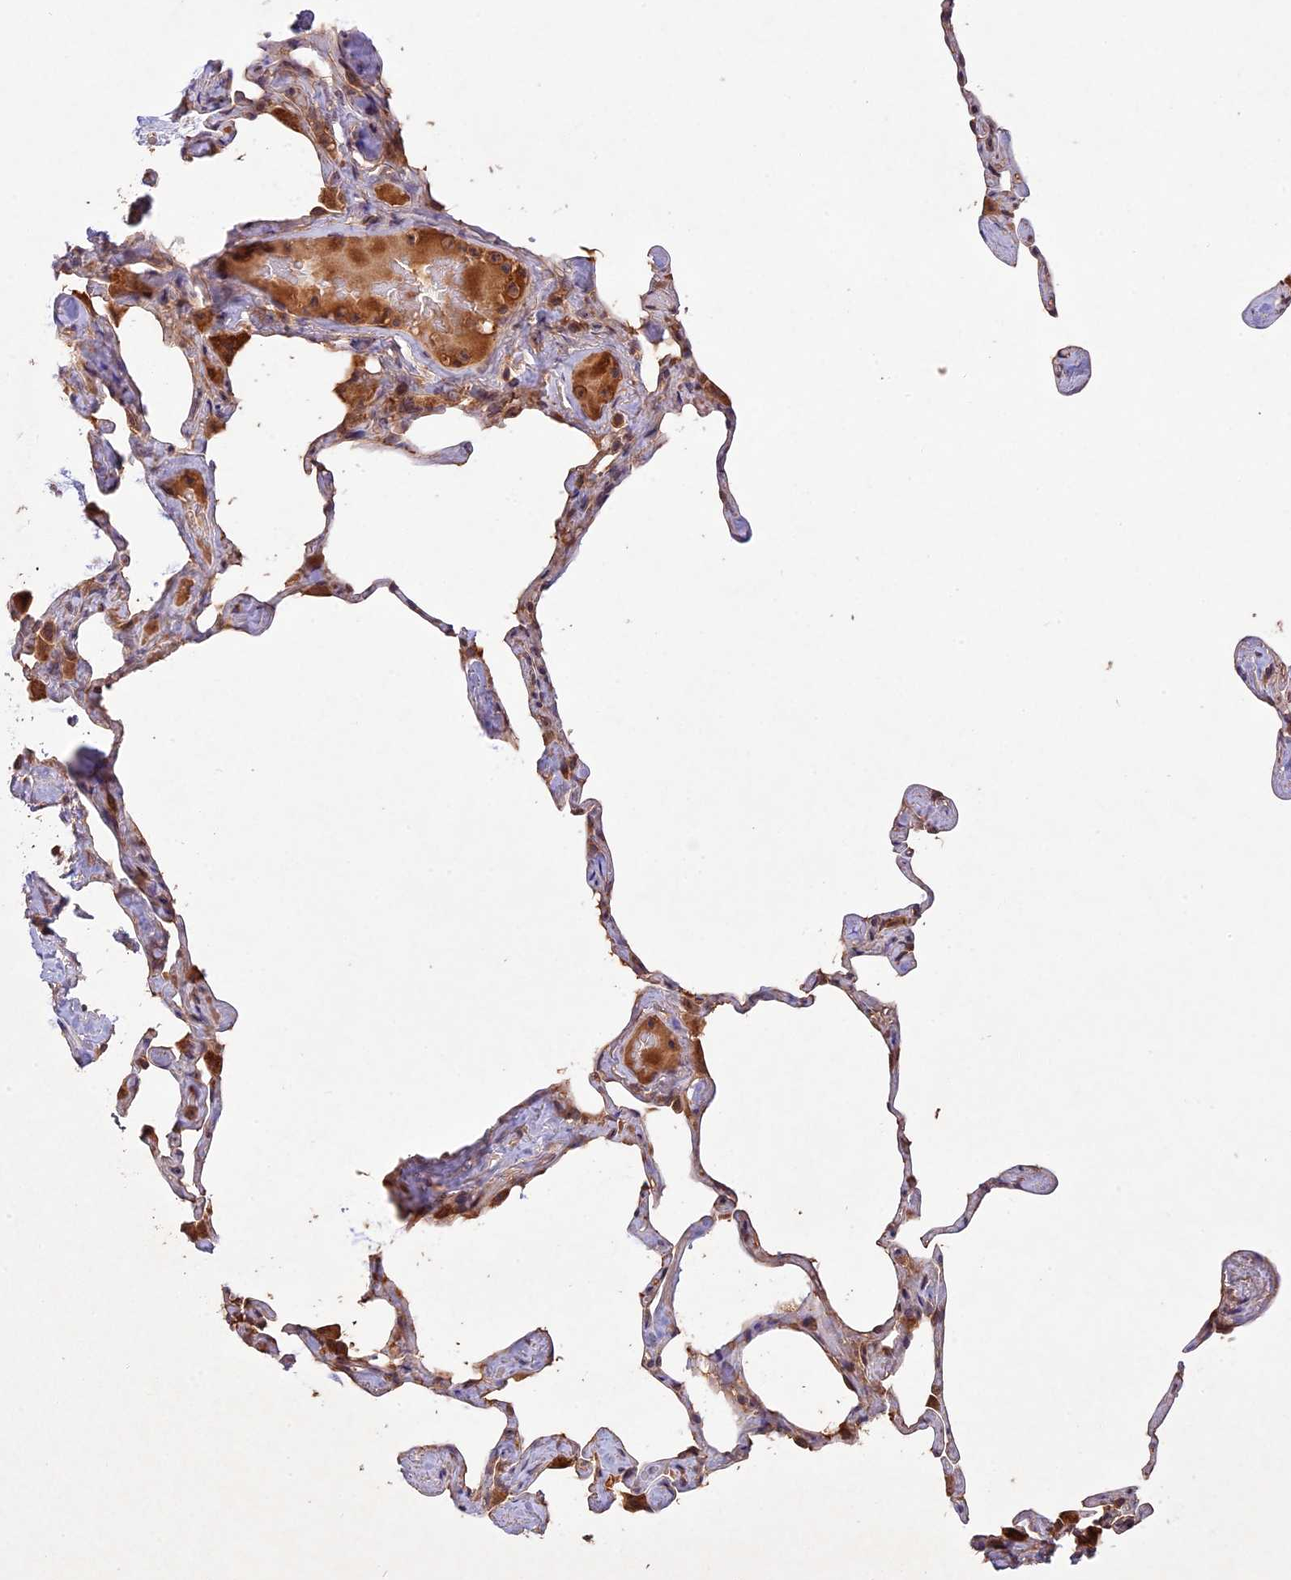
{"staining": {"intensity": "moderate", "quantity": "25%-75%", "location": "cytoplasmic/membranous"}, "tissue": "lung", "cell_type": "Alveolar cells", "image_type": "normal", "snomed": [{"axis": "morphology", "description": "Normal tissue, NOS"}, {"axis": "topography", "description": "Lung"}], "caption": "About 25%-75% of alveolar cells in normal human lung exhibit moderate cytoplasmic/membranous protein staining as visualized by brown immunohistochemical staining.", "gene": "CHAC1", "patient": {"sex": "male", "age": 65}}